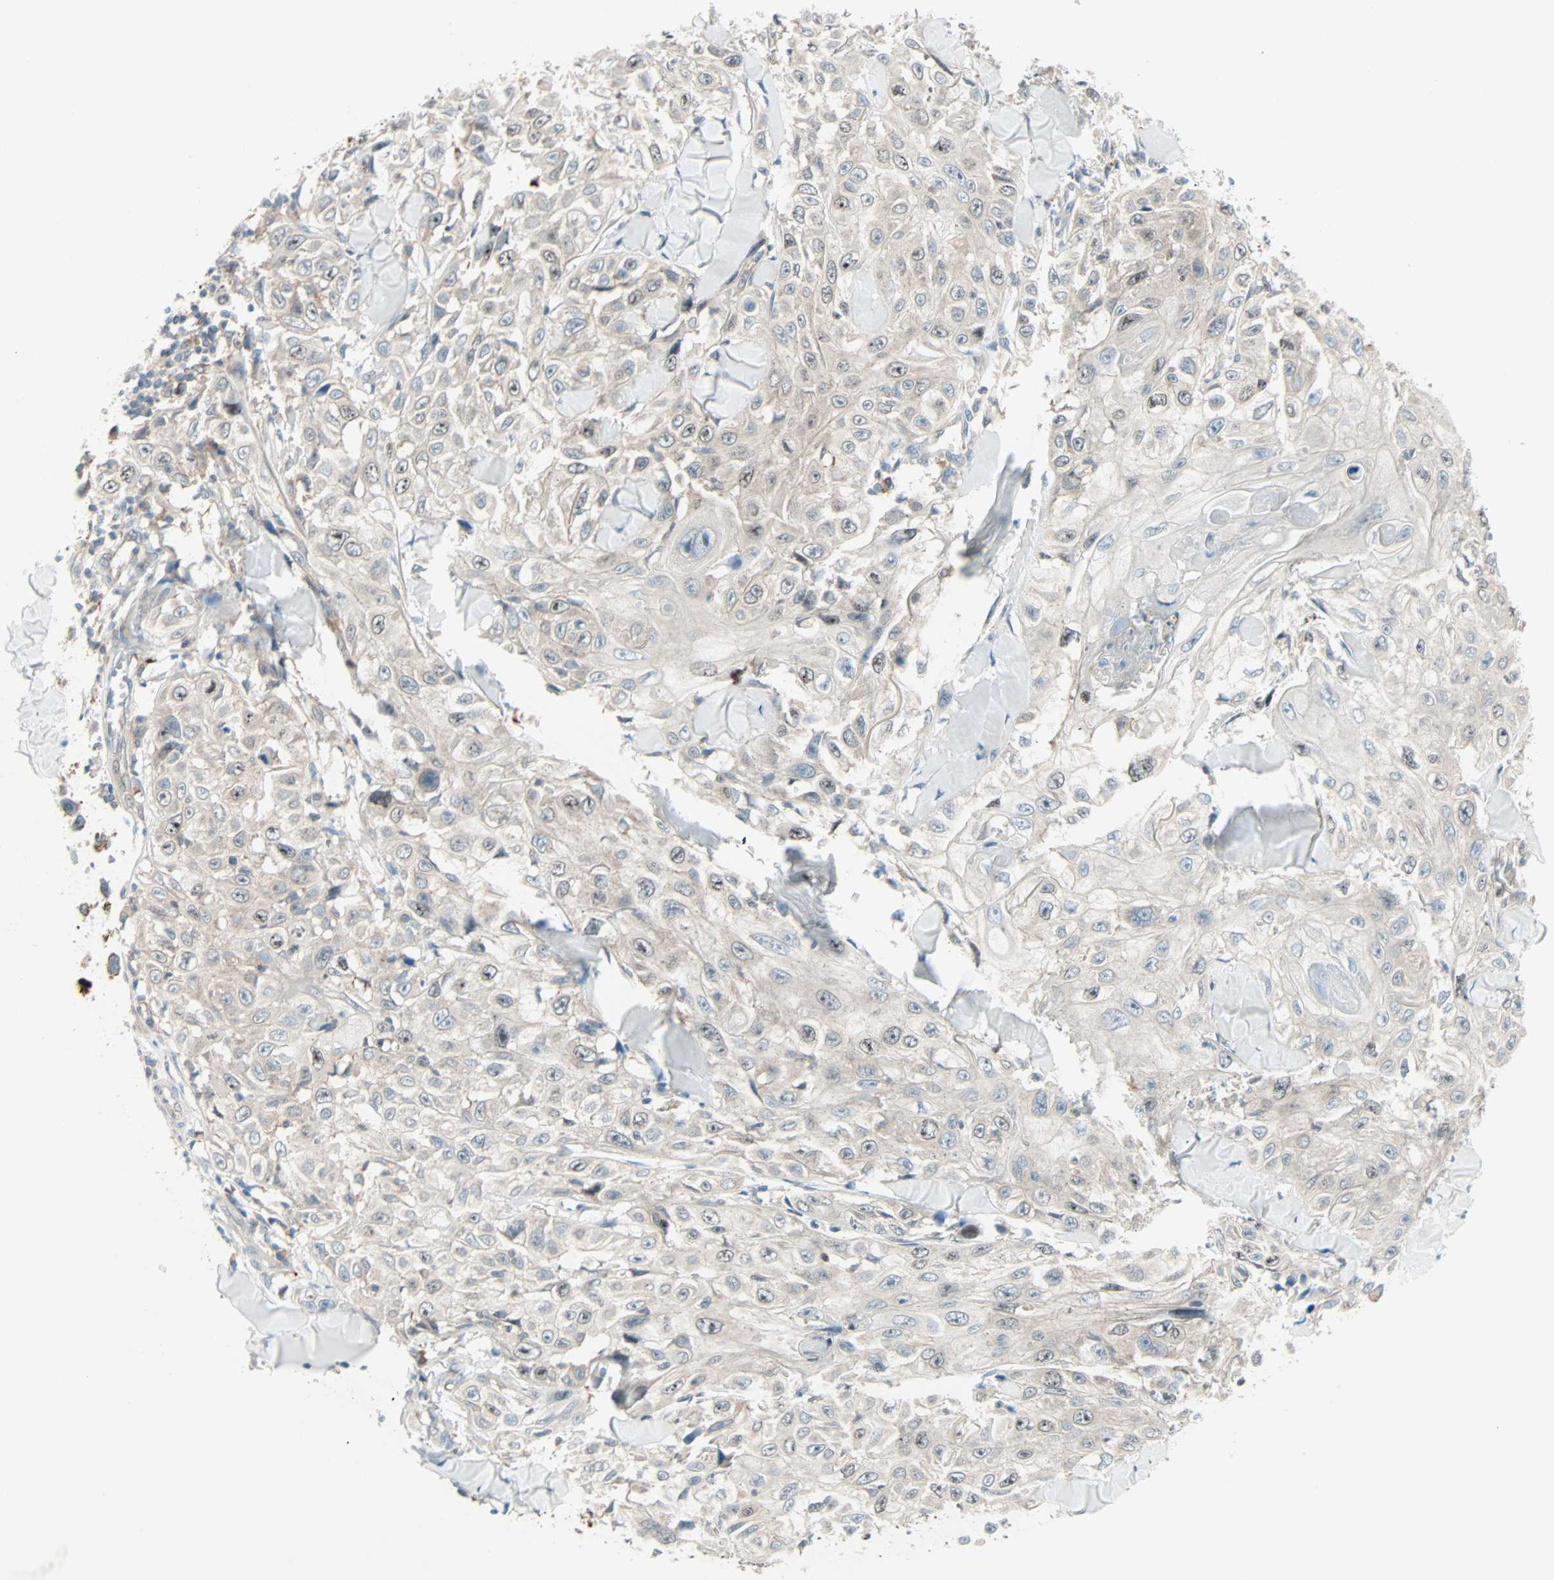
{"staining": {"intensity": "weak", "quantity": "25%-75%", "location": "cytoplasmic/membranous"}, "tissue": "skin cancer", "cell_type": "Tumor cells", "image_type": "cancer", "snomed": [{"axis": "morphology", "description": "Squamous cell carcinoma, NOS"}, {"axis": "topography", "description": "Skin"}], "caption": "A brown stain highlights weak cytoplasmic/membranous staining of a protein in skin cancer (squamous cell carcinoma) tumor cells.", "gene": "SMIM8", "patient": {"sex": "male", "age": 86}}